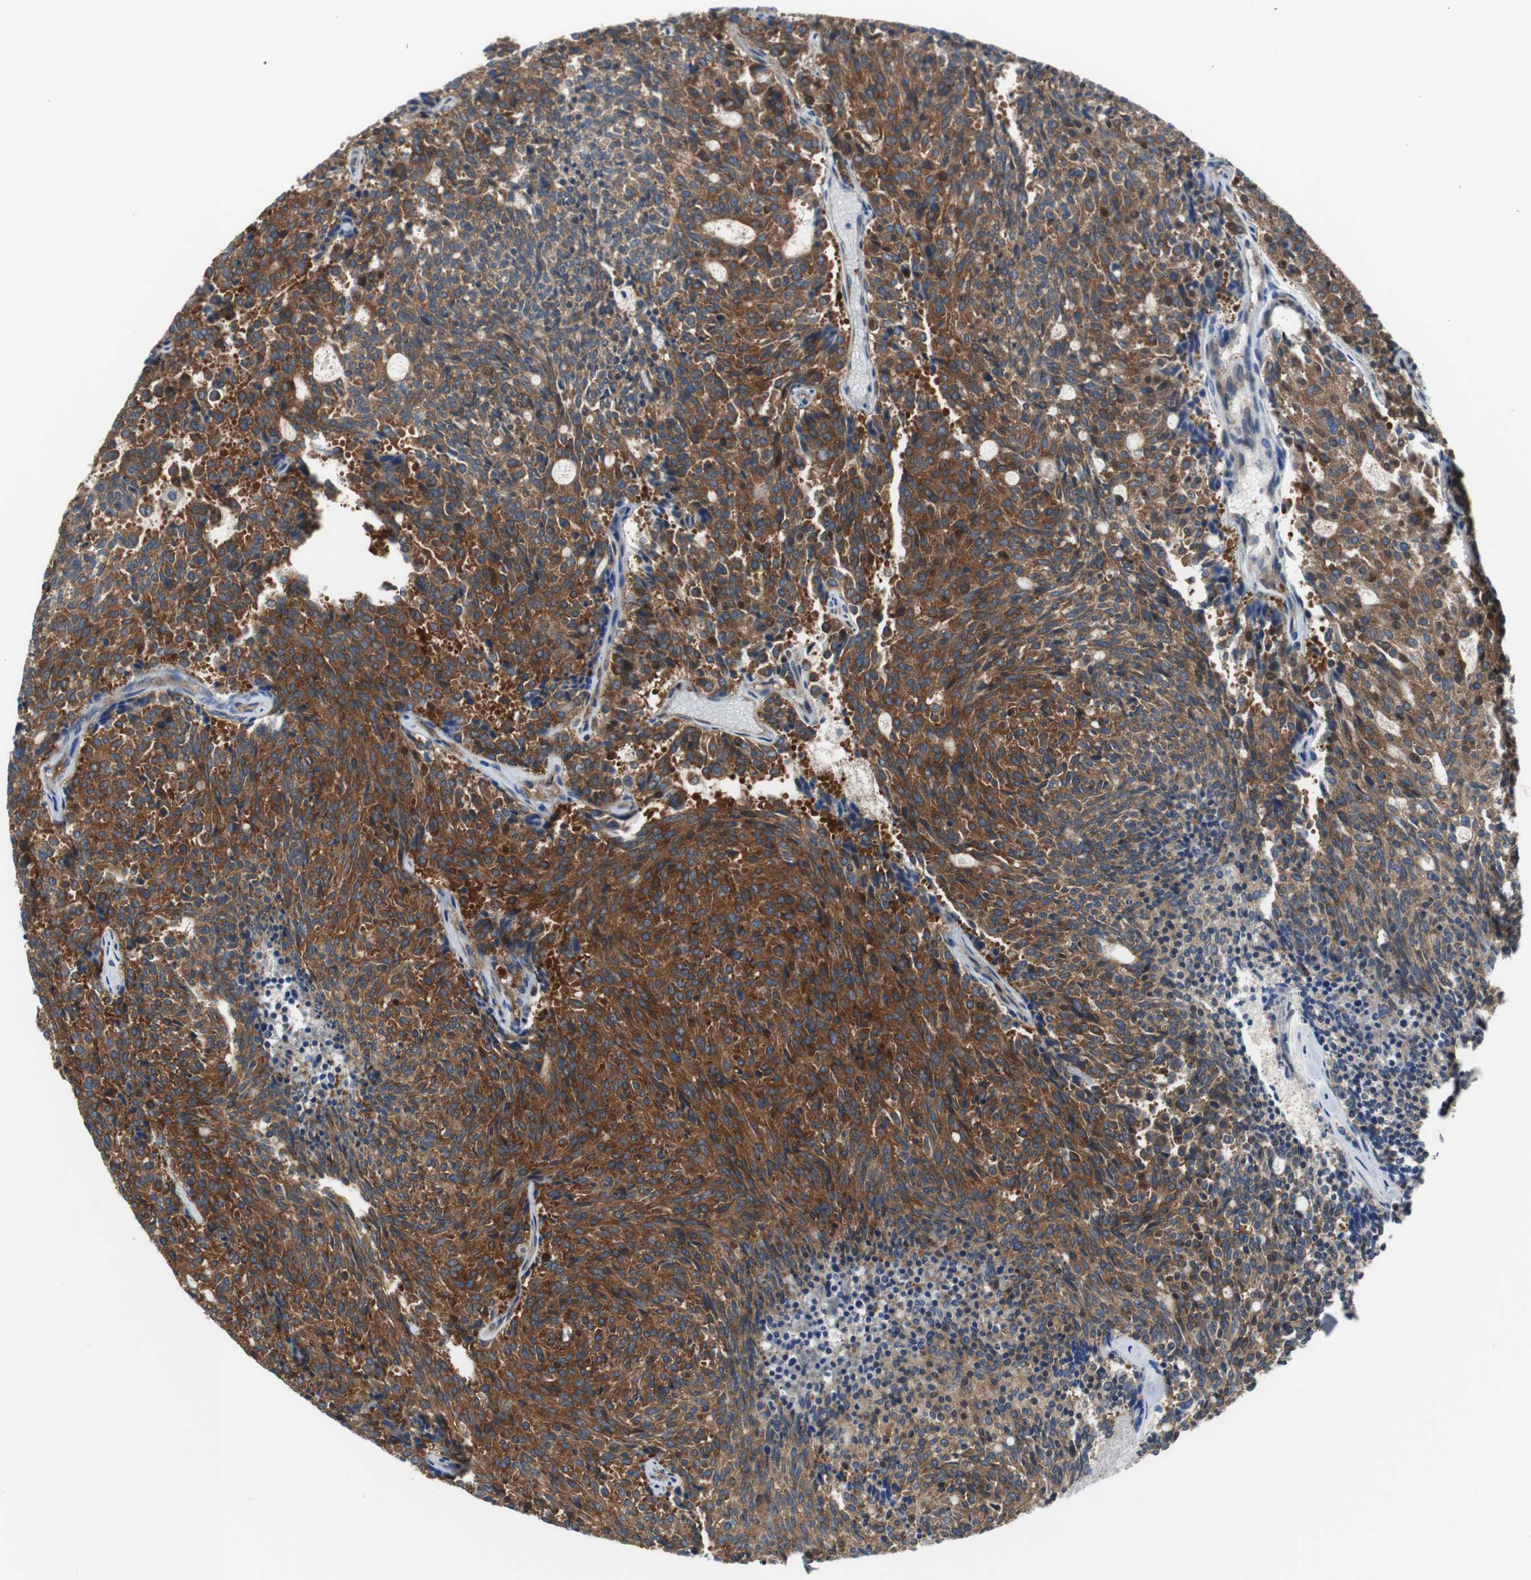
{"staining": {"intensity": "strong", "quantity": ">75%", "location": "cytoplasmic/membranous"}, "tissue": "carcinoid", "cell_type": "Tumor cells", "image_type": "cancer", "snomed": [{"axis": "morphology", "description": "Carcinoid, malignant, NOS"}, {"axis": "topography", "description": "Pancreas"}], "caption": "Protein staining of carcinoid (malignant) tissue reveals strong cytoplasmic/membranous positivity in approximately >75% of tumor cells.", "gene": "BRAF", "patient": {"sex": "female", "age": 54}}